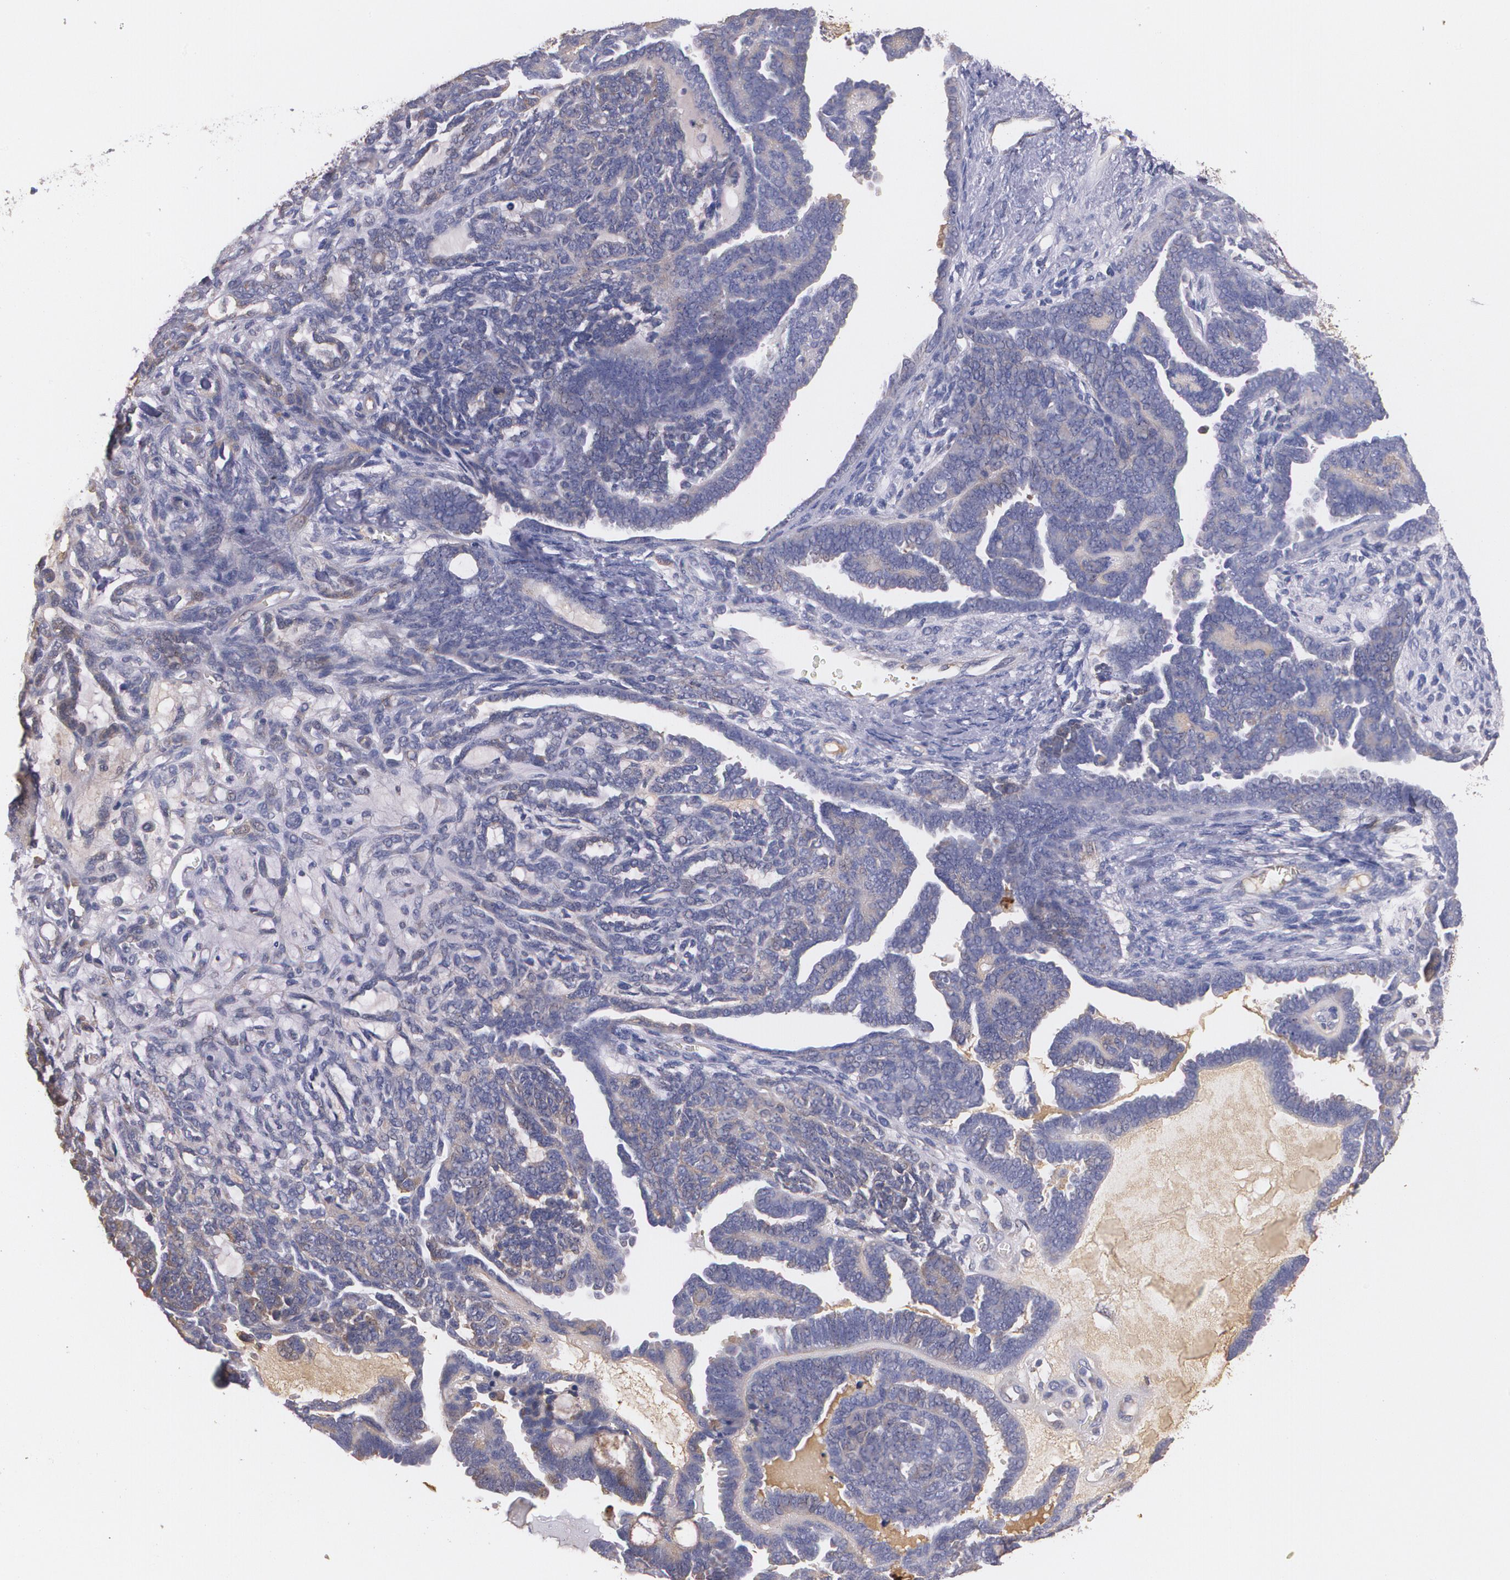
{"staining": {"intensity": "weak", "quantity": "25%-75%", "location": "cytoplasmic/membranous"}, "tissue": "endometrial cancer", "cell_type": "Tumor cells", "image_type": "cancer", "snomed": [{"axis": "morphology", "description": "Neoplasm, malignant, NOS"}, {"axis": "topography", "description": "Endometrium"}], "caption": "The immunohistochemical stain labels weak cytoplasmic/membranous expression in tumor cells of endometrial cancer tissue.", "gene": "AMBP", "patient": {"sex": "female", "age": 74}}